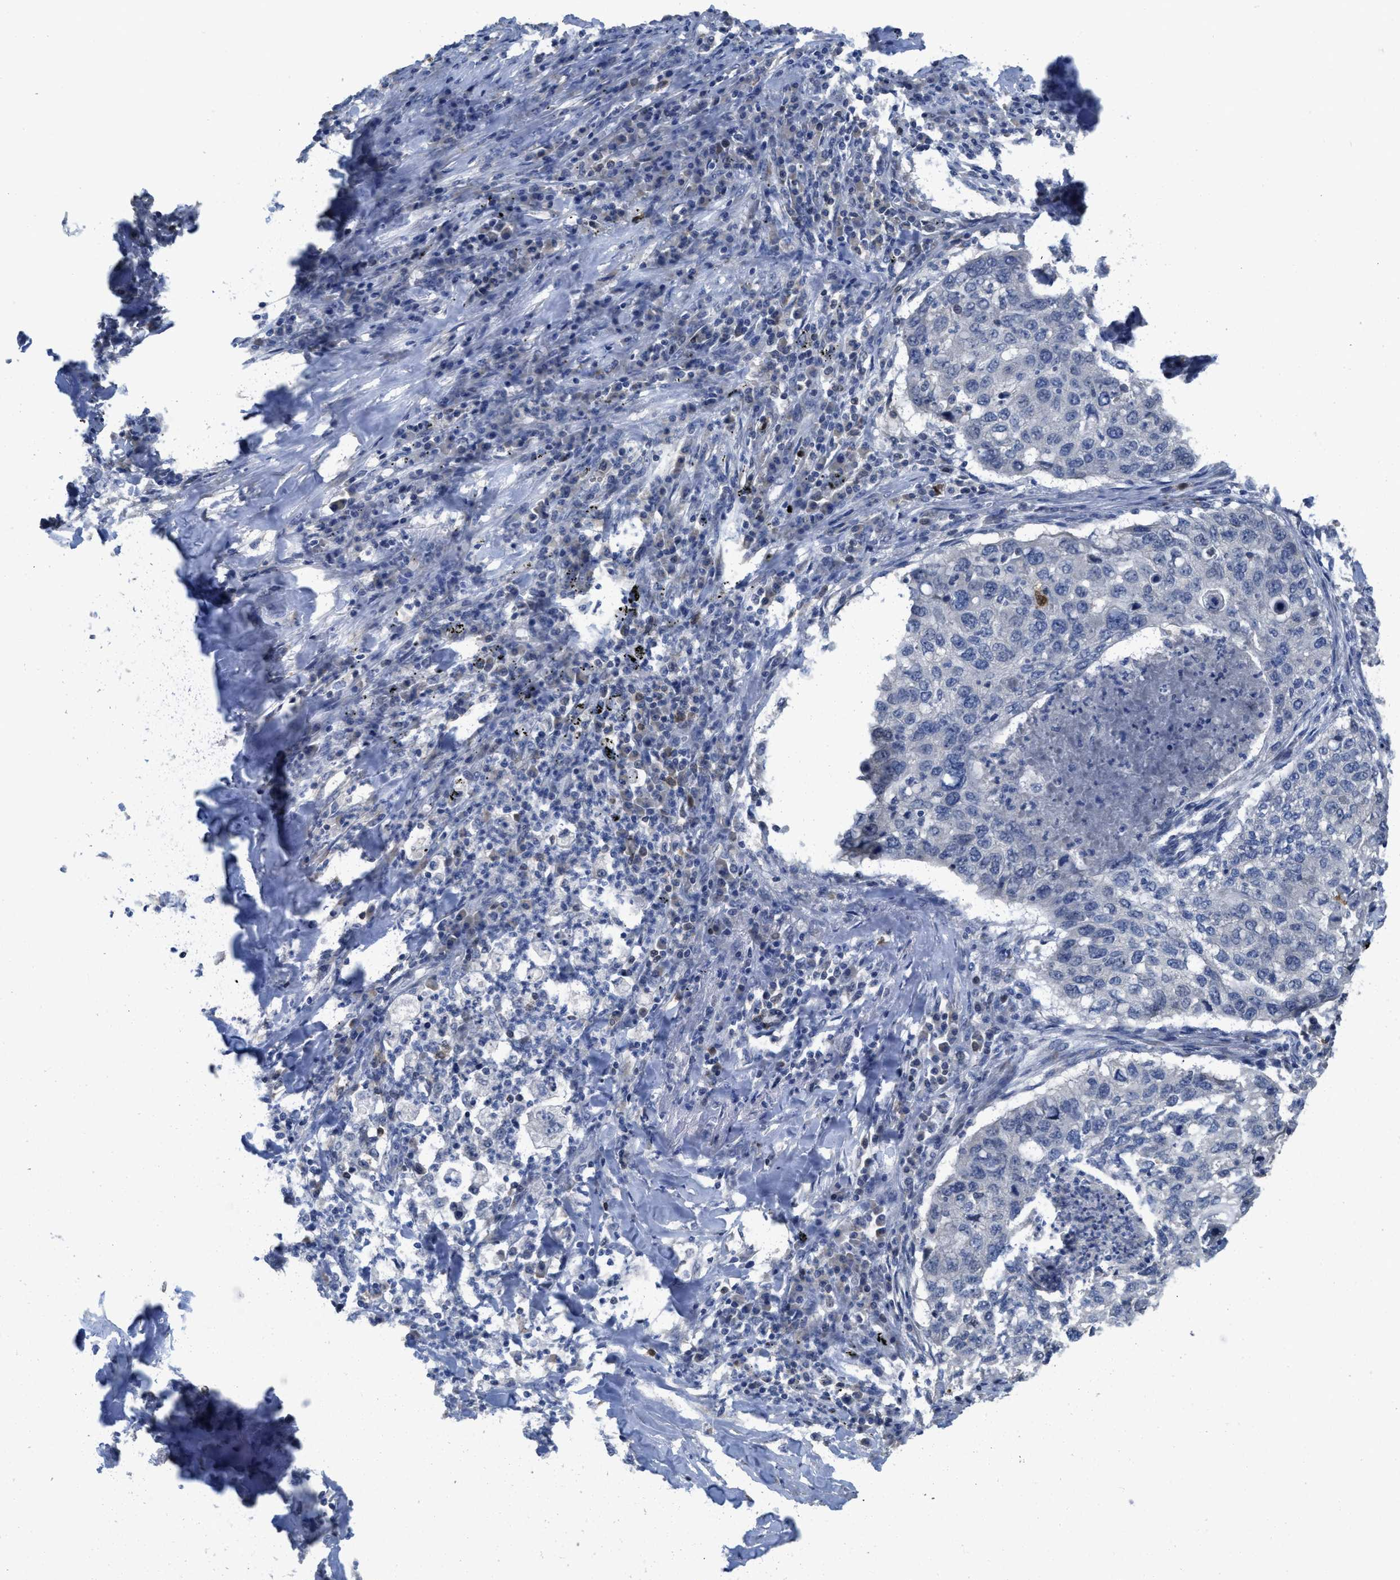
{"staining": {"intensity": "negative", "quantity": "none", "location": "none"}, "tissue": "lung cancer", "cell_type": "Tumor cells", "image_type": "cancer", "snomed": [{"axis": "morphology", "description": "Squamous cell carcinoma, NOS"}, {"axis": "topography", "description": "Lung"}], "caption": "The histopathology image displays no significant staining in tumor cells of lung cancer.", "gene": "SFXN2", "patient": {"sex": "female", "age": 63}}